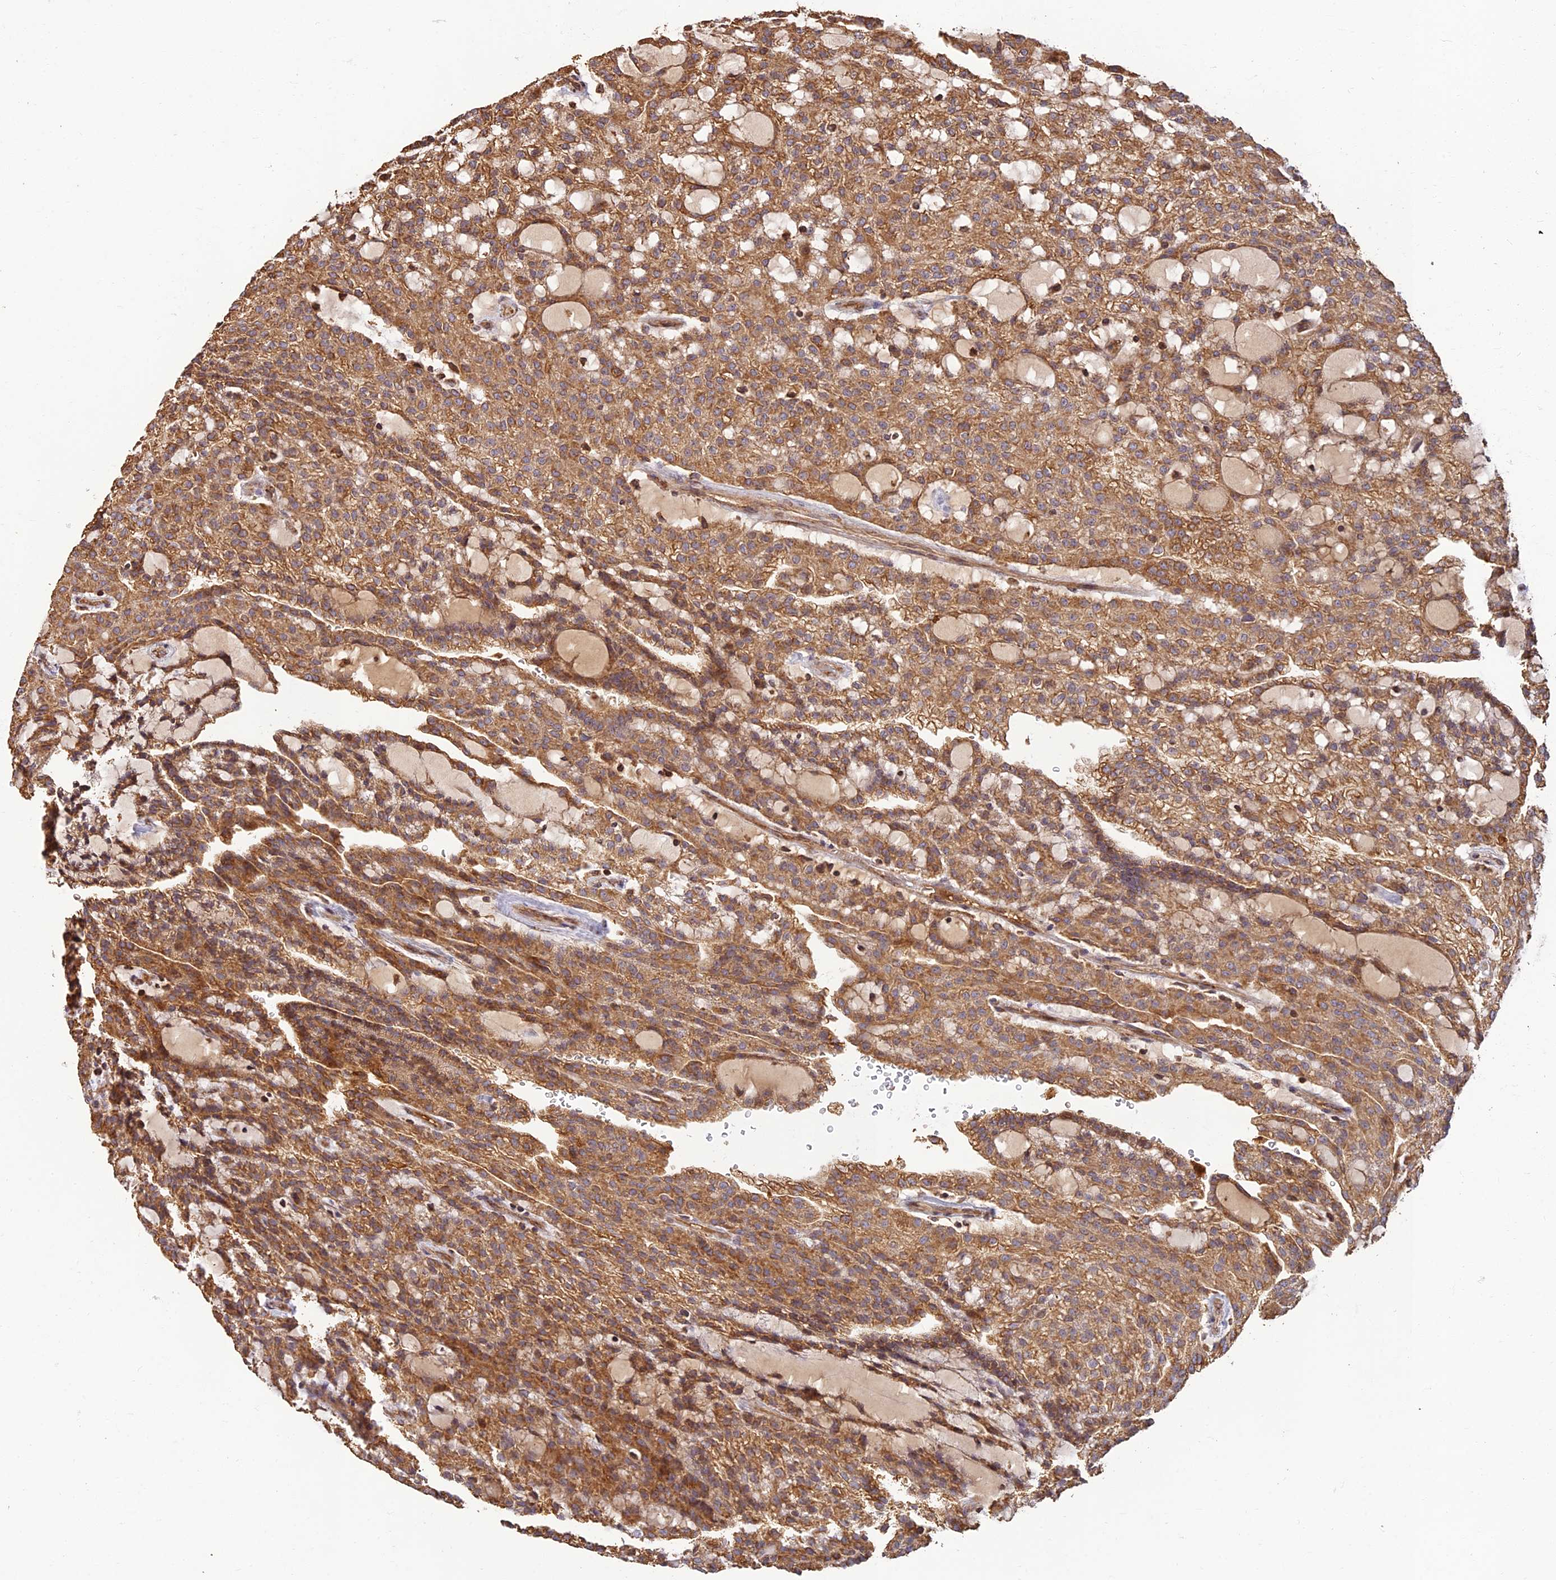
{"staining": {"intensity": "moderate", "quantity": ">75%", "location": "cytoplasmic/membranous"}, "tissue": "renal cancer", "cell_type": "Tumor cells", "image_type": "cancer", "snomed": [{"axis": "morphology", "description": "Adenocarcinoma, NOS"}, {"axis": "topography", "description": "Kidney"}], "caption": "Immunohistochemistry image of renal adenocarcinoma stained for a protein (brown), which displays medium levels of moderate cytoplasmic/membranous positivity in about >75% of tumor cells.", "gene": "CORO1C", "patient": {"sex": "male", "age": 63}}